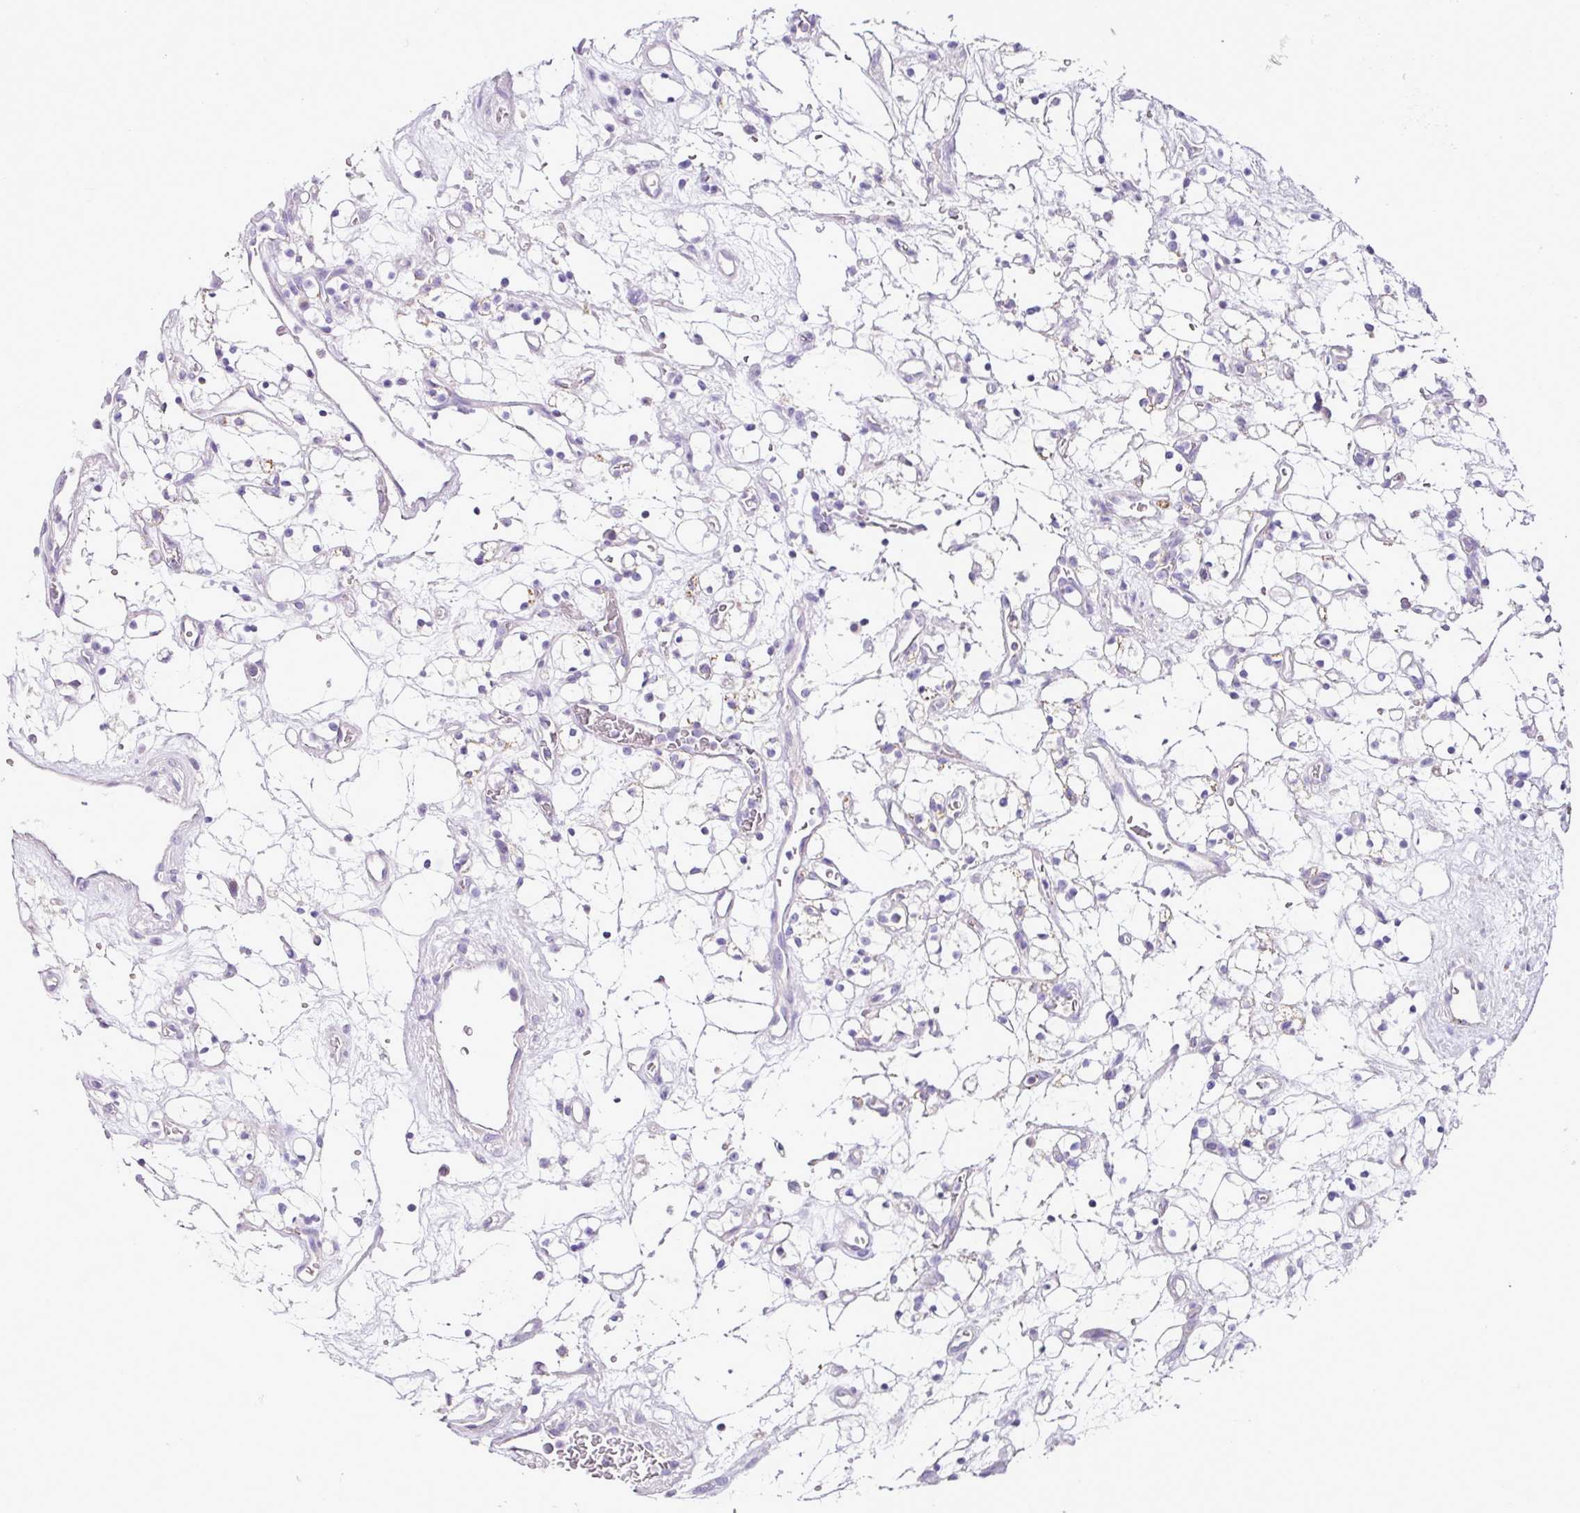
{"staining": {"intensity": "negative", "quantity": "none", "location": "none"}, "tissue": "renal cancer", "cell_type": "Tumor cells", "image_type": "cancer", "snomed": [{"axis": "morphology", "description": "Adenocarcinoma, NOS"}, {"axis": "topography", "description": "Kidney"}], "caption": "Tumor cells show no significant positivity in renal cancer (adenocarcinoma).", "gene": "PGAP4", "patient": {"sex": "female", "age": 69}}